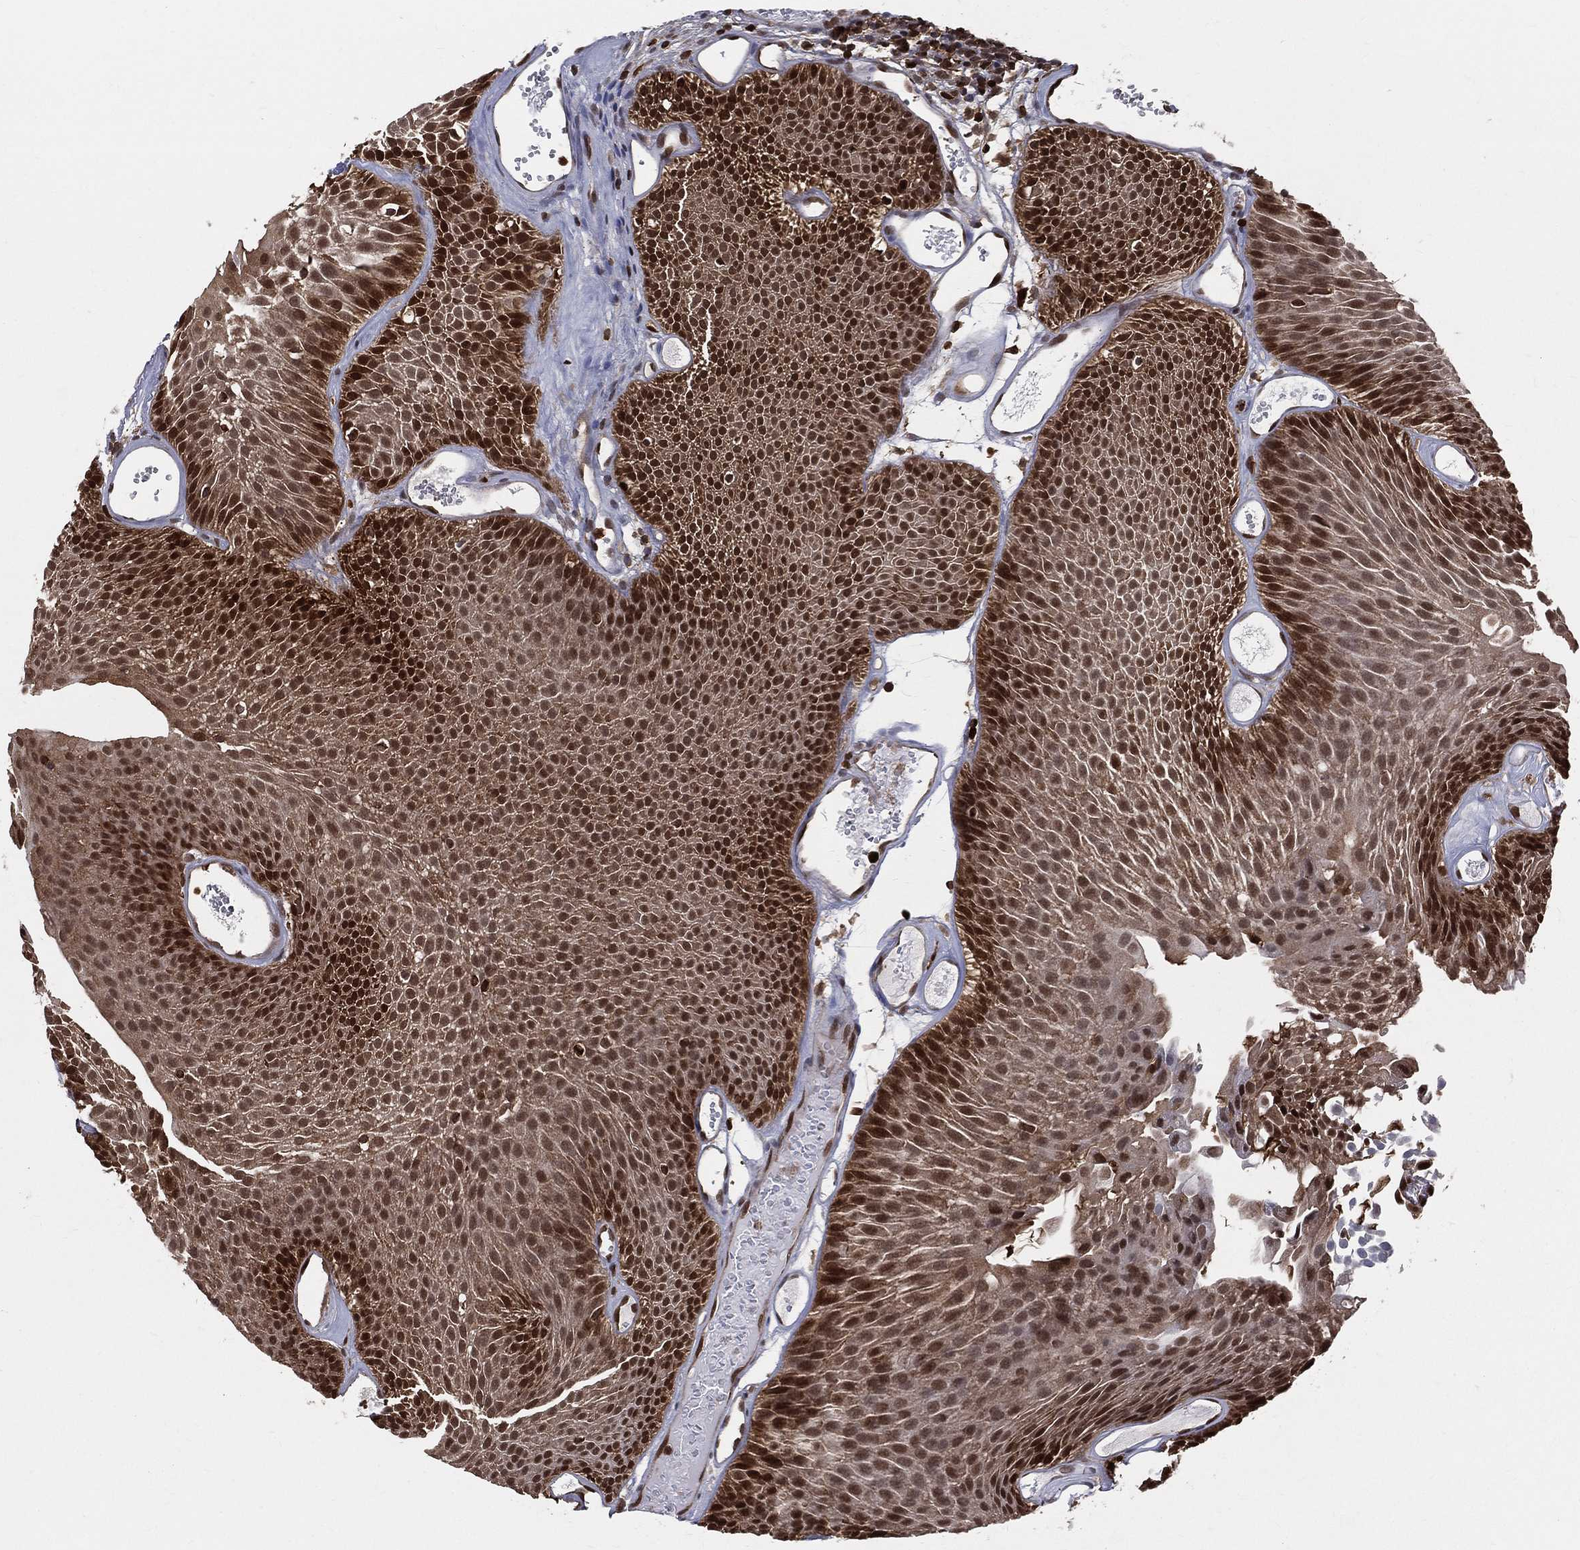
{"staining": {"intensity": "strong", "quantity": "25%-75%", "location": "cytoplasmic/membranous,nuclear"}, "tissue": "urothelial cancer", "cell_type": "Tumor cells", "image_type": "cancer", "snomed": [{"axis": "morphology", "description": "Urothelial carcinoma, Low grade"}, {"axis": "topography", "description": "Urinary bladder"}], "caption": "Immunohistochemical staining of human urothelial cancer reveals high levels of strong cytoplasmic/membranous and nuclear staining in approximately 25%-75% of tumor cells. (DAB (3,3'-diaminobenzidine) IHC with brightfield microscopy, high magnification).", "gene": "ENO1", "patient": {"sex": "male", "age": 52}}